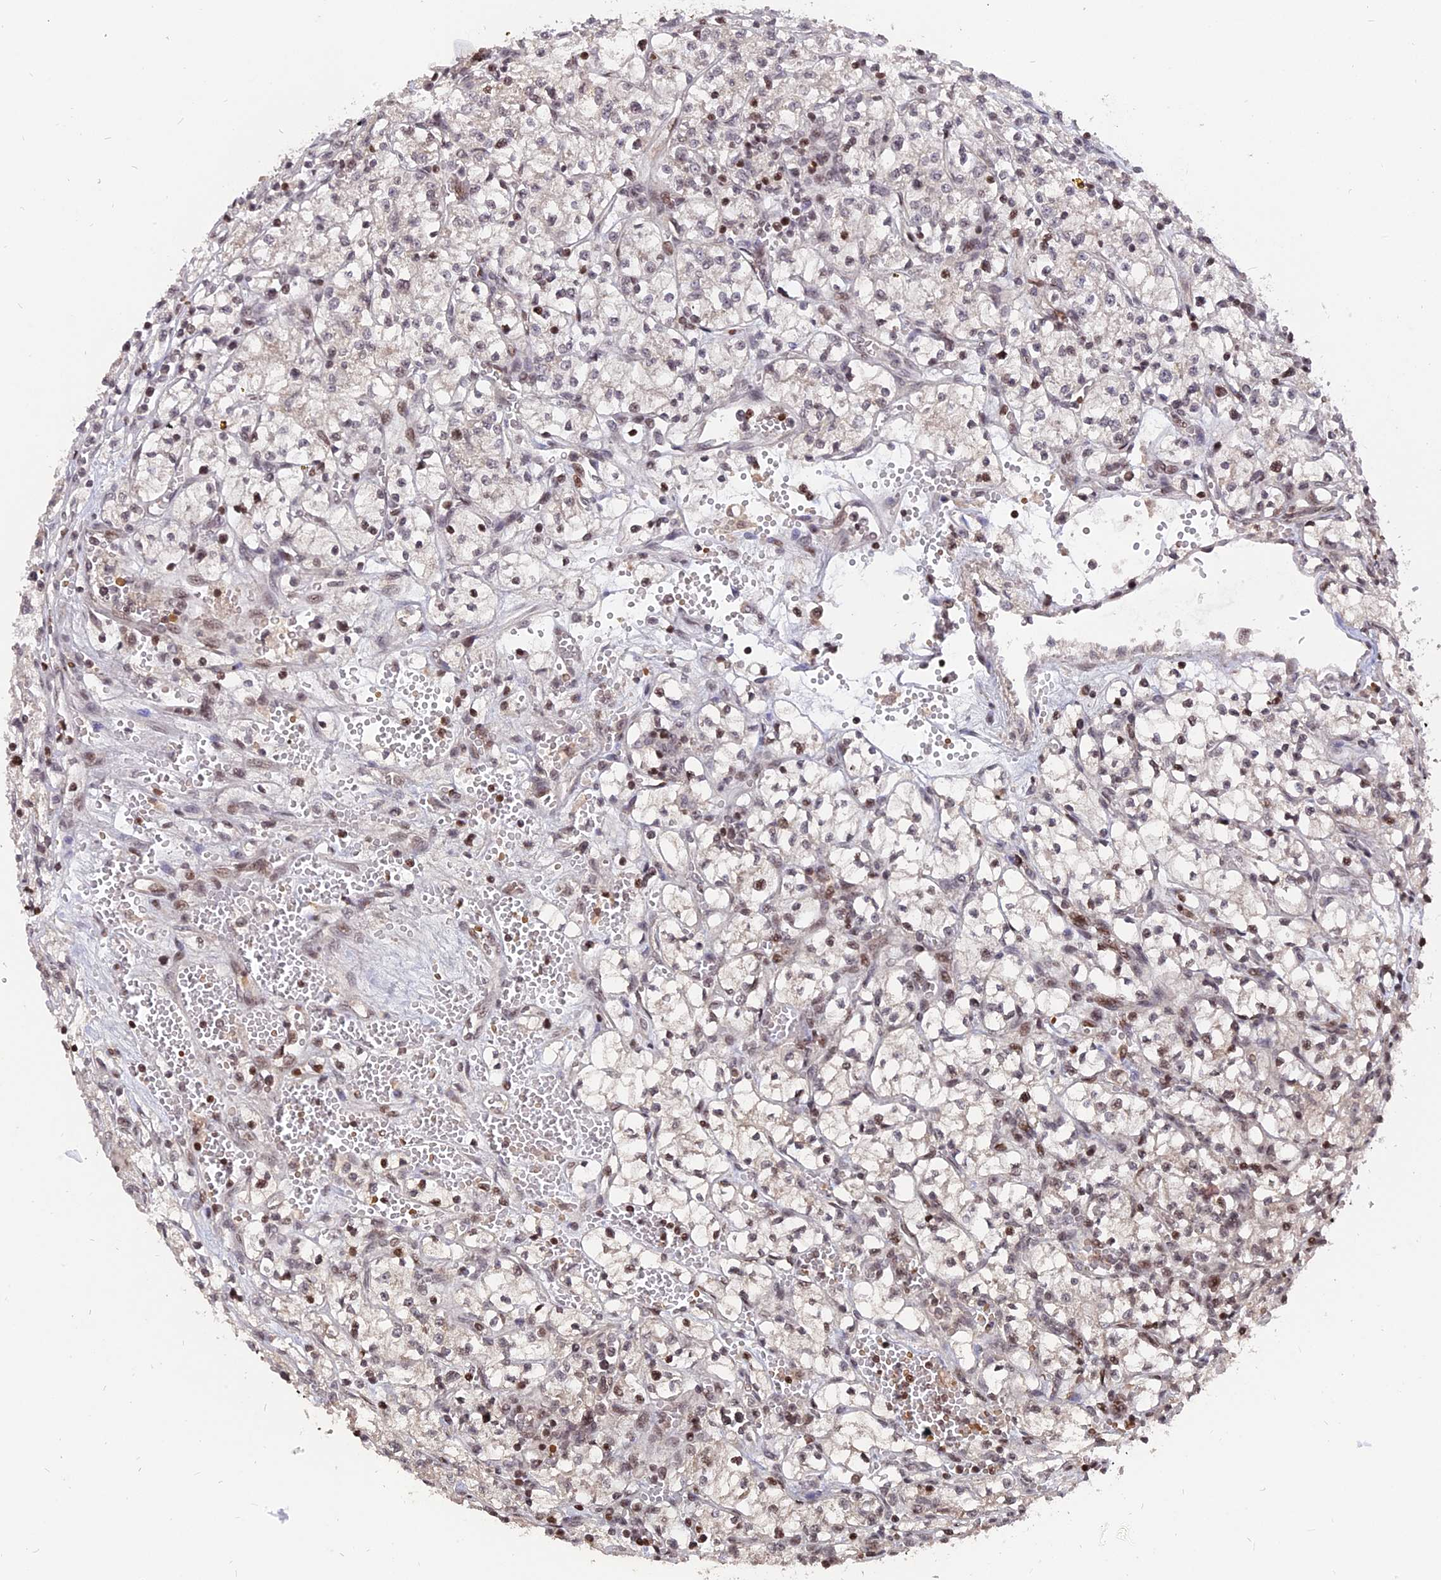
{"staining": {"intensity": "weak", "quantity": "<25%", "location": "nuclear"}, "tissue": "renal cancer", "cell_type": "Tumor cells", "image_type": "cancer", "snomed": [{"axis": "morphology", "description": "Adenocarcinoma, NOS"}, {"axis": "topography", "description": "Kidney"}], "caption": "A micrograph of human renal cancer is negative for staining in tumor cells.", "gene": "NR1H3", "patient": {"sex": "female", "age": 64}}